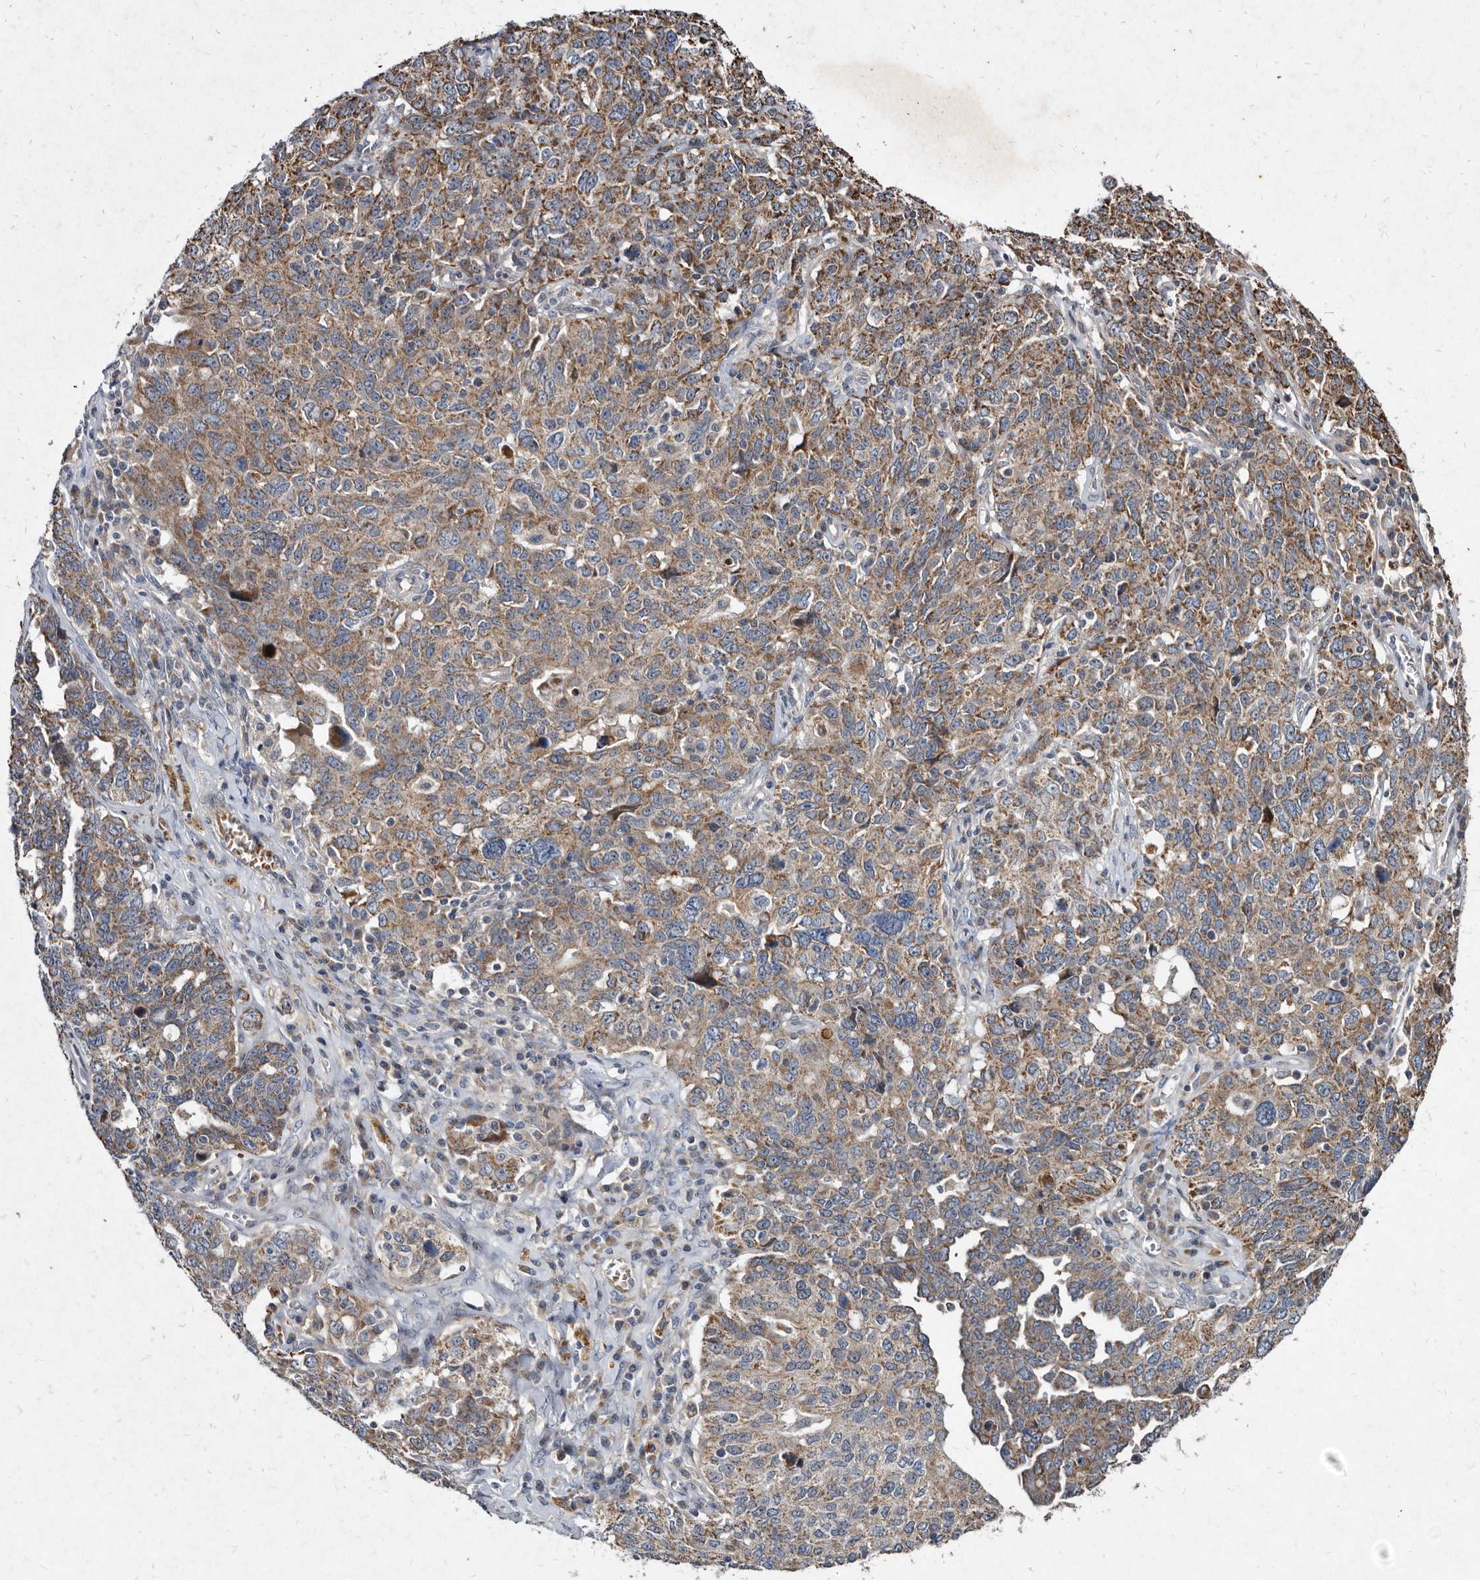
{"staining": {"intensity": "moderate", "quantity": ">75%", "location": "cytoplasmic/membranous"}, "tissue": "ovarian cancer", "cell_type": "Tumor cells", "image_type": "cancer", "snomed": [{"axis": "morphology", "description": "Carcinoma, endometroid"}, {"axis": "topography", "description": "Ovary"}], "caption": "Immunohistochemical staining of human ovarian endometroid carcinoma shows medium levels of moderate cytoplasmic/membranous protein staining in about >75% of tumor cells.", "gene": "YPEL3", "patient": {"sex": "female", "age": 62}}